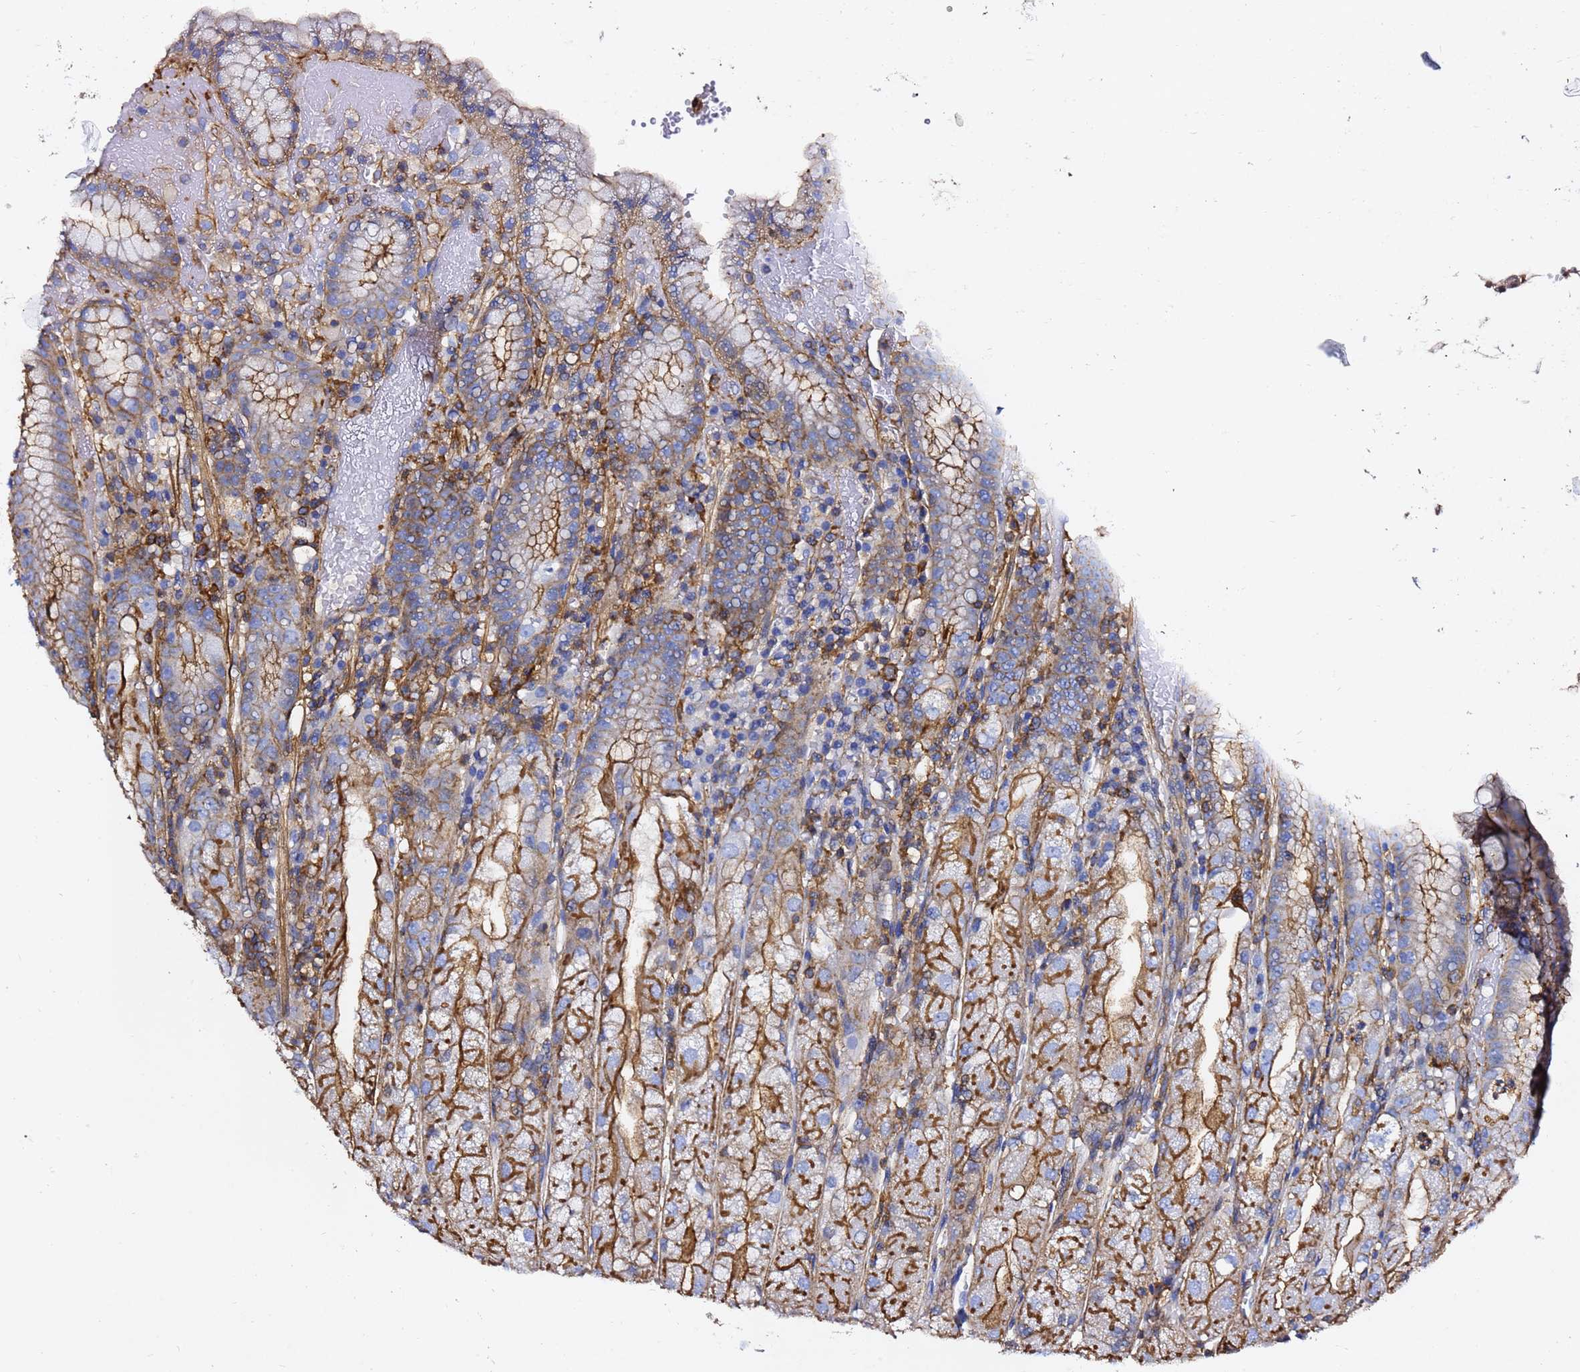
{"staining": {"intensity": "strong", "quantity": "25%-75%", "location": "cytoplasmic/membranous"}, "tissue": "stomach", "cell_type": "Glandular cells", "image_type": "normal", "snomed": [{"axis": "morphology", "description": "Normal tissue, NOS"}, {"axis": "topography", "description": "Stomach, upper"}], "caption": "The immunohistochemical stain labels strong cytoplasmic/membranous staining in glandular cells of benign stomach.", "gene": "ACTA1", "patient": {"sex": "male", "age": 52}}